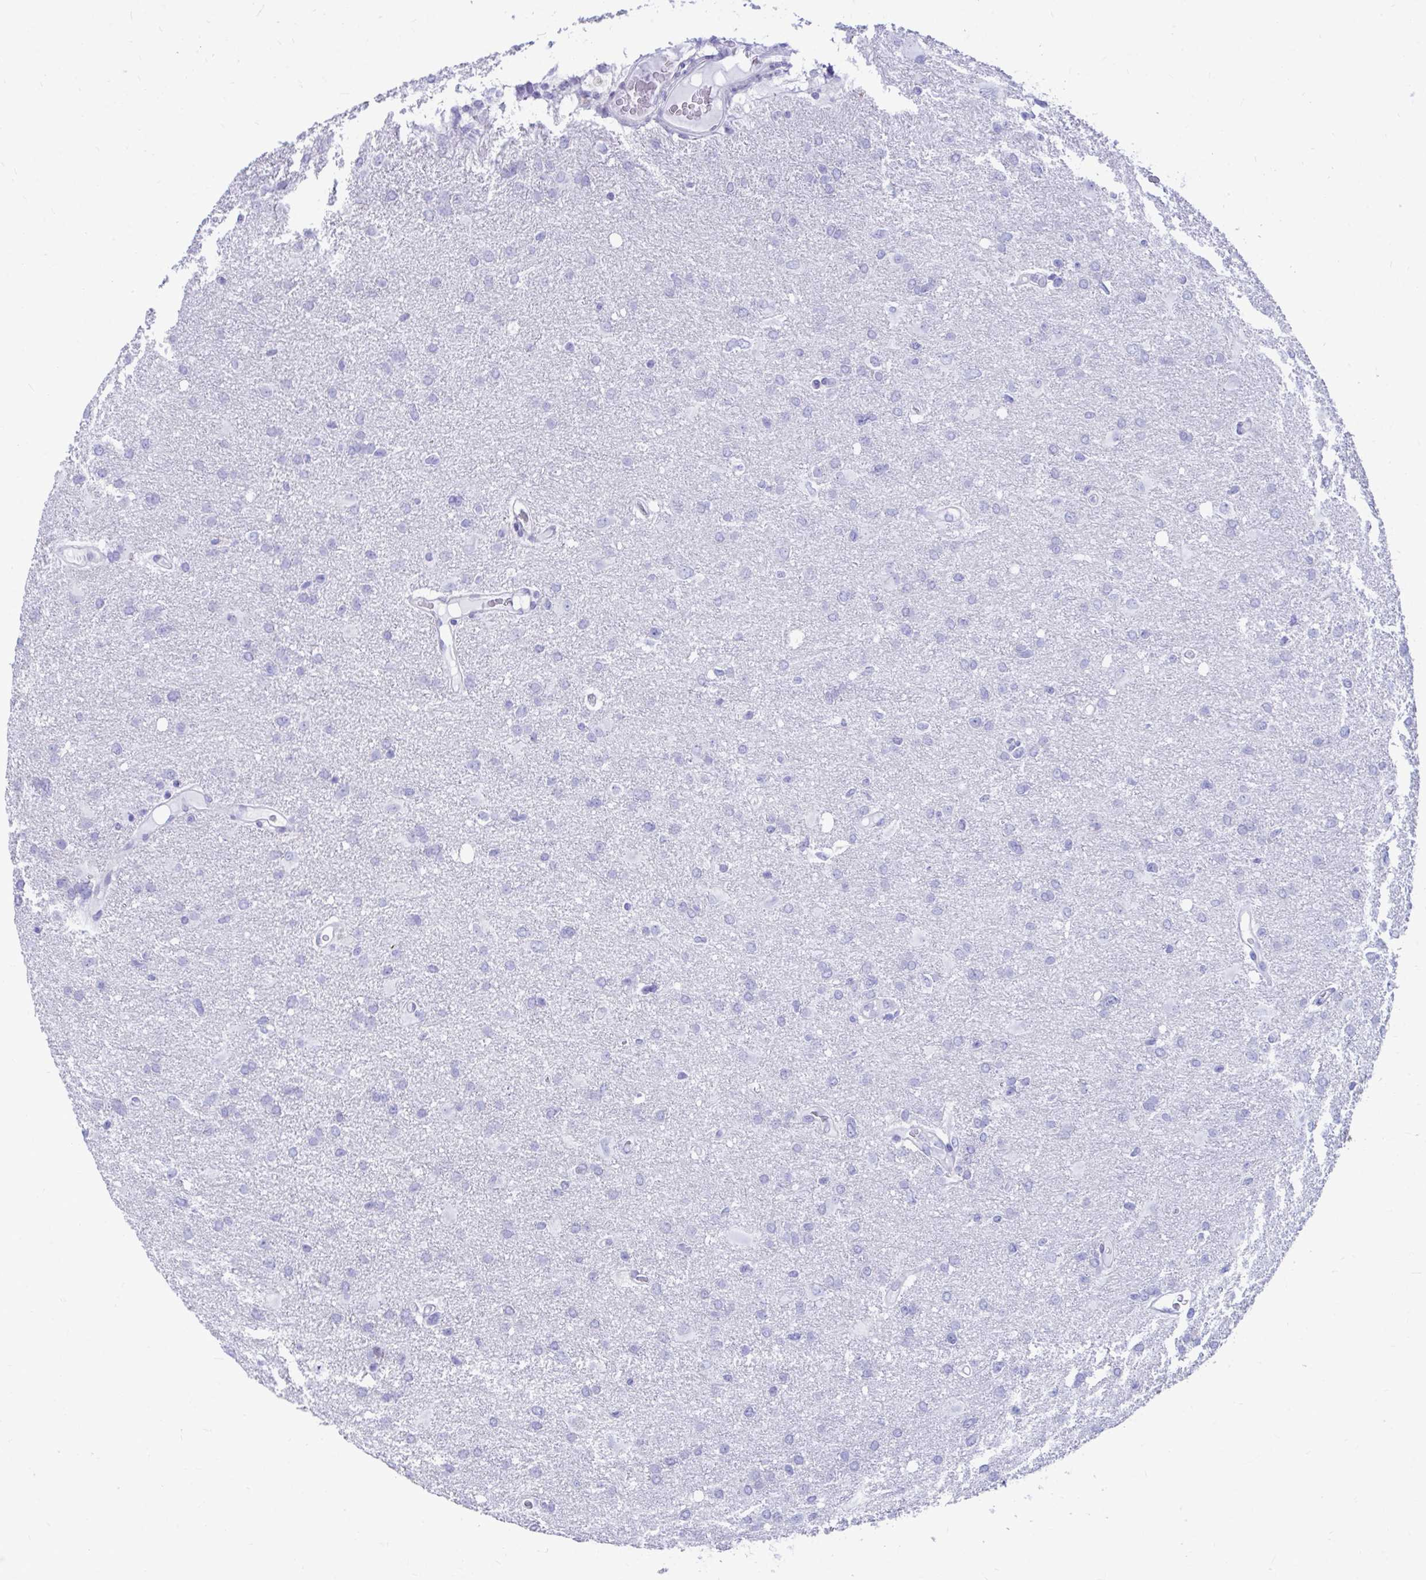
{"staining": {"intensity": "negative", "quantity": "none", "location": "none"}, "tissue": "glioma", "cell_type": "Tumor cells", "image_type": "cancer", "snomed": [{"axis": "morphology", "description": "Glioma, malignant, High grade"}, {"axis": "topography", "description": "Brain"}], "caption": "Immunohistochemical staining of human malignant glioma (high-grade) exhibits no significant expression in tumor cells.", "gene": "SHISA8", "patient": {"sex": "male", "age": 53}}